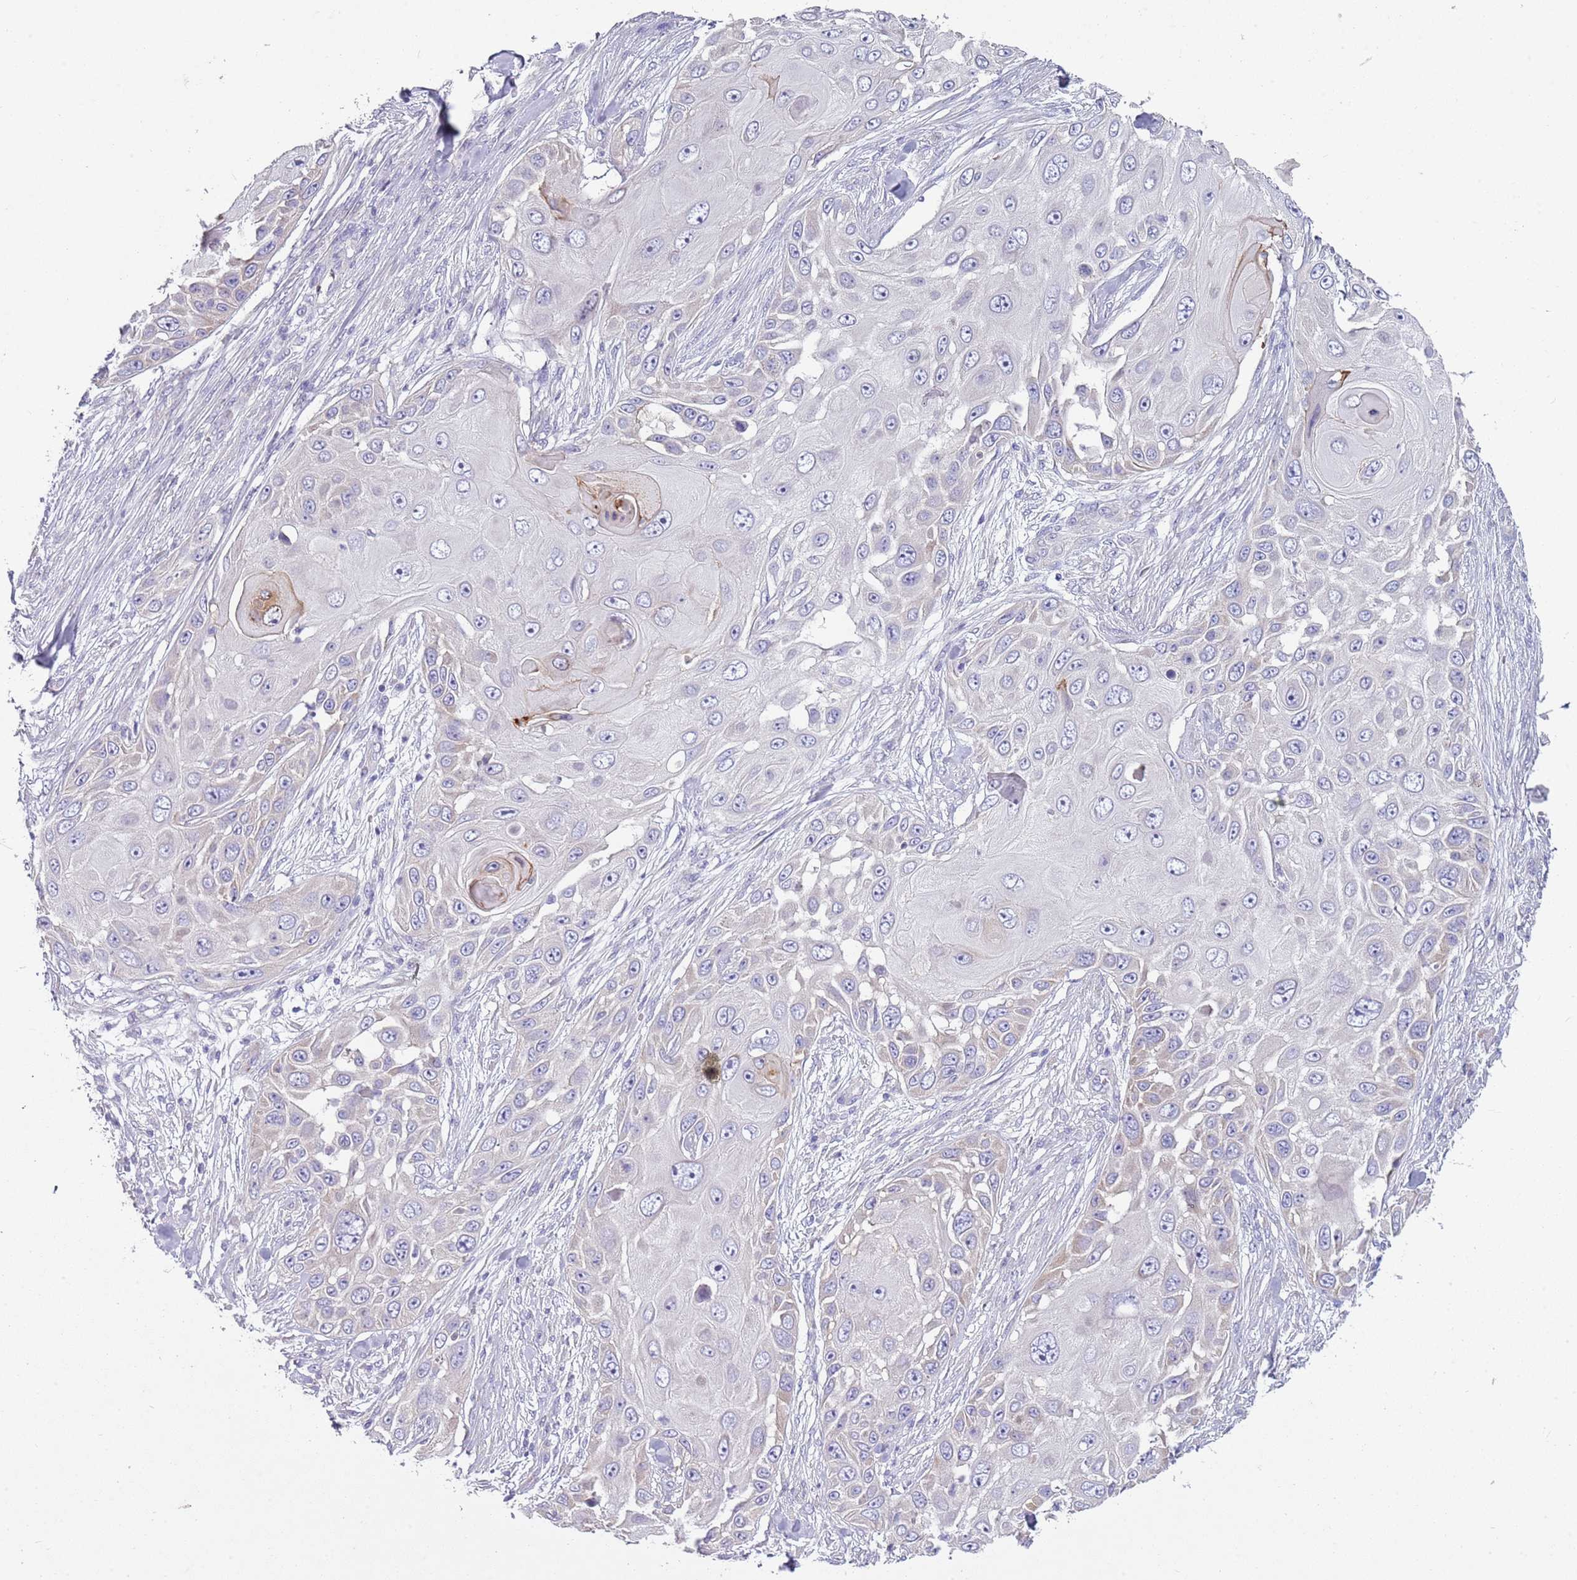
{"staining": {"intensity": "negative", "quantity": "none", "location": "none"}, "tissue": "skin cancer", "cell_type": "Tumor cells", "image_type": "cancer", "snomed": [{"axis": "morphology", "description": "Squamous cell carcinoma, NOS"}, {"axis": "topography", "description": "Skin"}], "caption": "Immunohistochemistry of human squamous cell carcinoma (skin) exhibits no expression in tumor cells.", "gene": "ZNF583", "patient": {"sex": "female", "age": 44}}